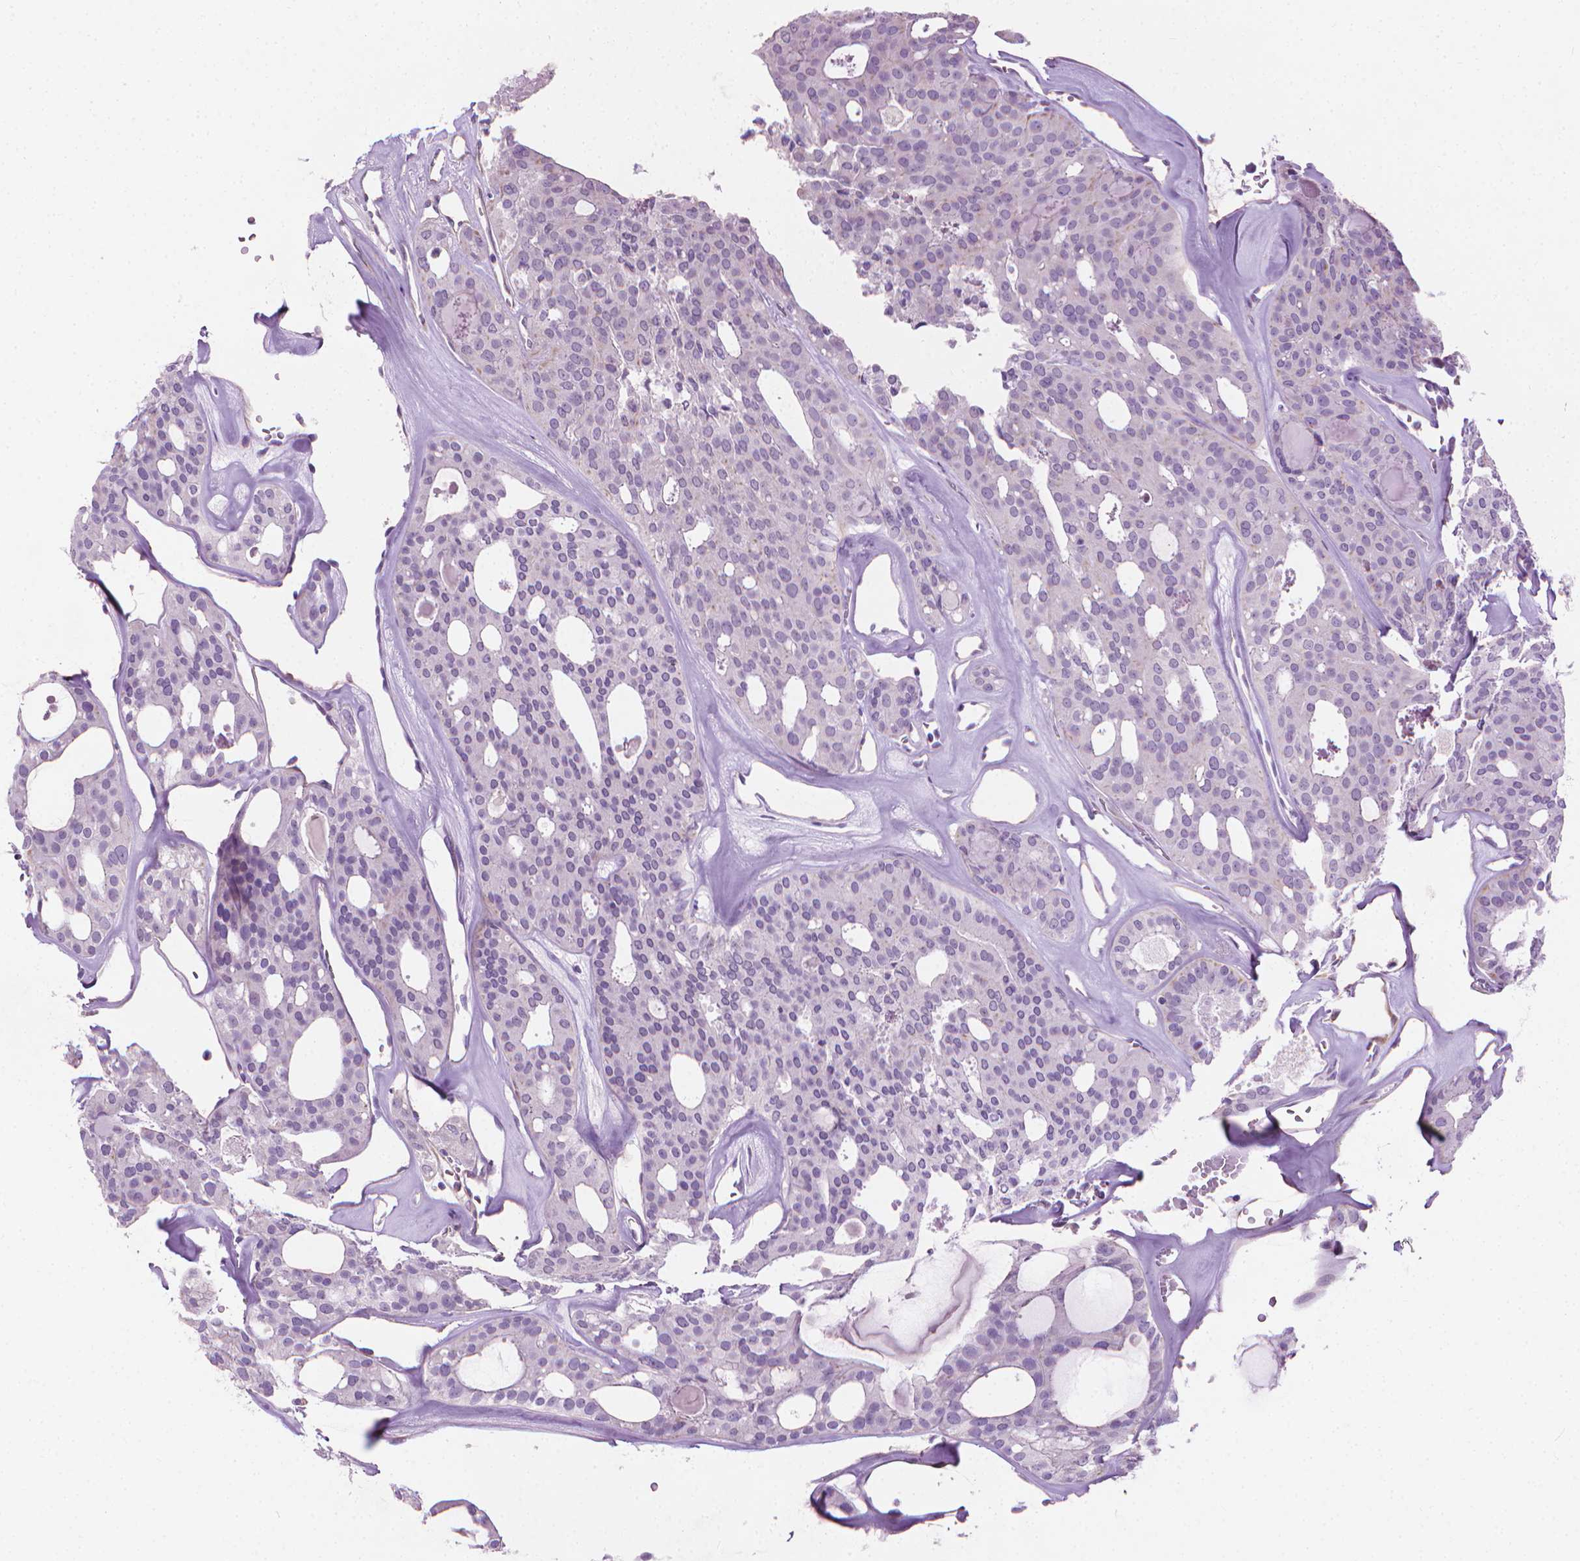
{"staining": {"intensity": "negative", "quantity": "none", "location": "none"}, "tissue": "thyroid cancer", "cell_type": "Tumor cells", "image_type": "cancer", "snomed": [{"axis": "morphology", "description": "Follicular adenoma carcinoma, NOS"}, {"axis": "topography", "description": "Thyroid gland"}], "caption": "Thyroid follicular adenoma carcinoma was stained to show a protein in brown. There is no significant positivity in tumor cells.", "gene": "KRT73", "patient": {"sex": "male", "age": 75}}